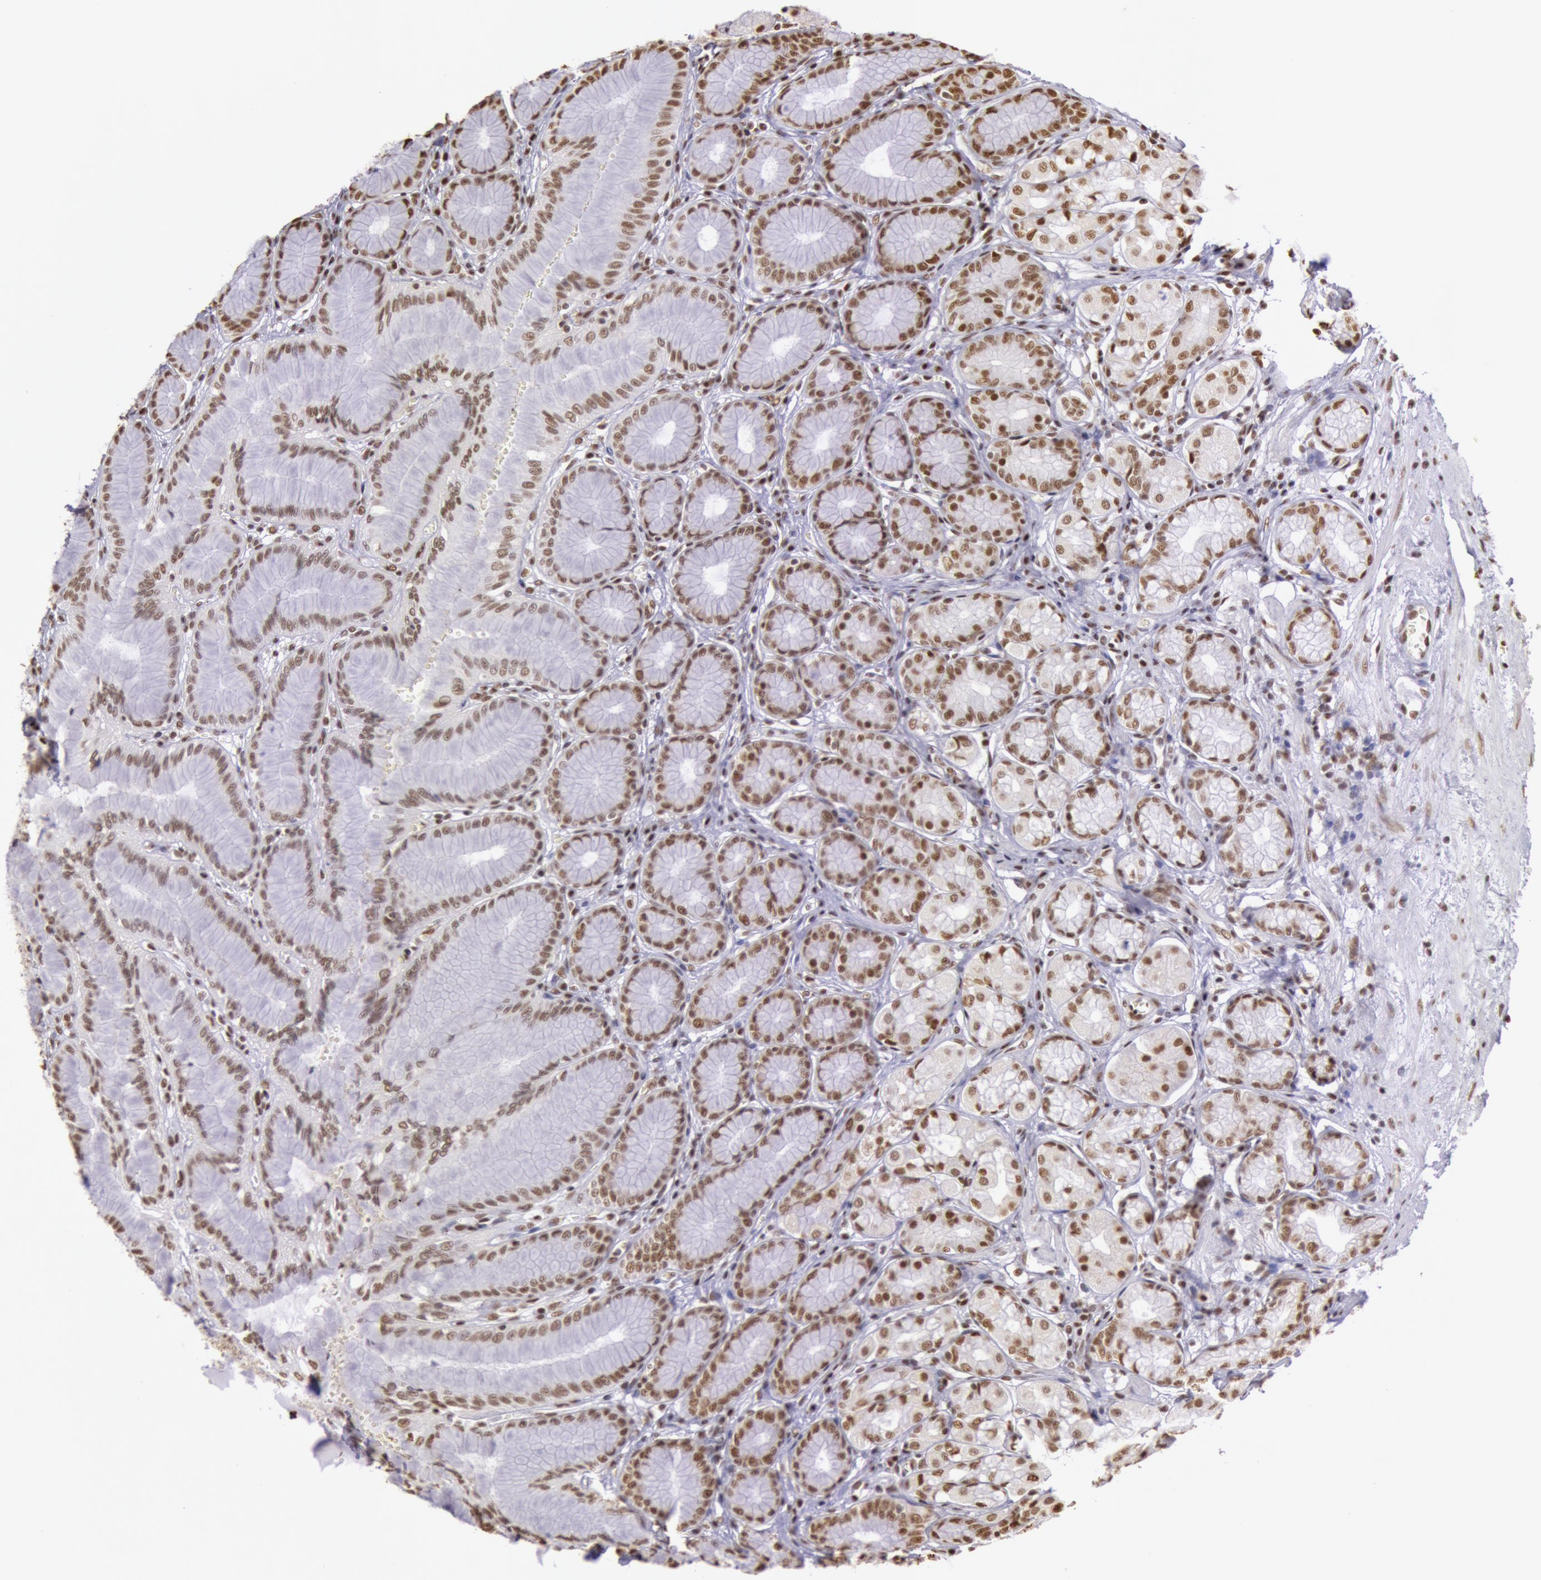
{"staining": {"intensity": "strong", "quantity": ">75%", "location": "nuclear"}, "tissue": "stomach", "cell_type": "Glandular cells", "image_type": "normal", "snomed": [{"axis": "morphology", "description": "Normal tissue, NOS"}, {"axis": "topography", "description": "Stomach"}, {"axis": "topography", "description": "Stomach, lower"}], "caption": "Brown immunohistochemical staining in normal stomach displays strong nuclear staining in approximately >75% of glandular cells.", "gene": "HNRNPH1", "patient": {"sex": "male", "age": 76}}